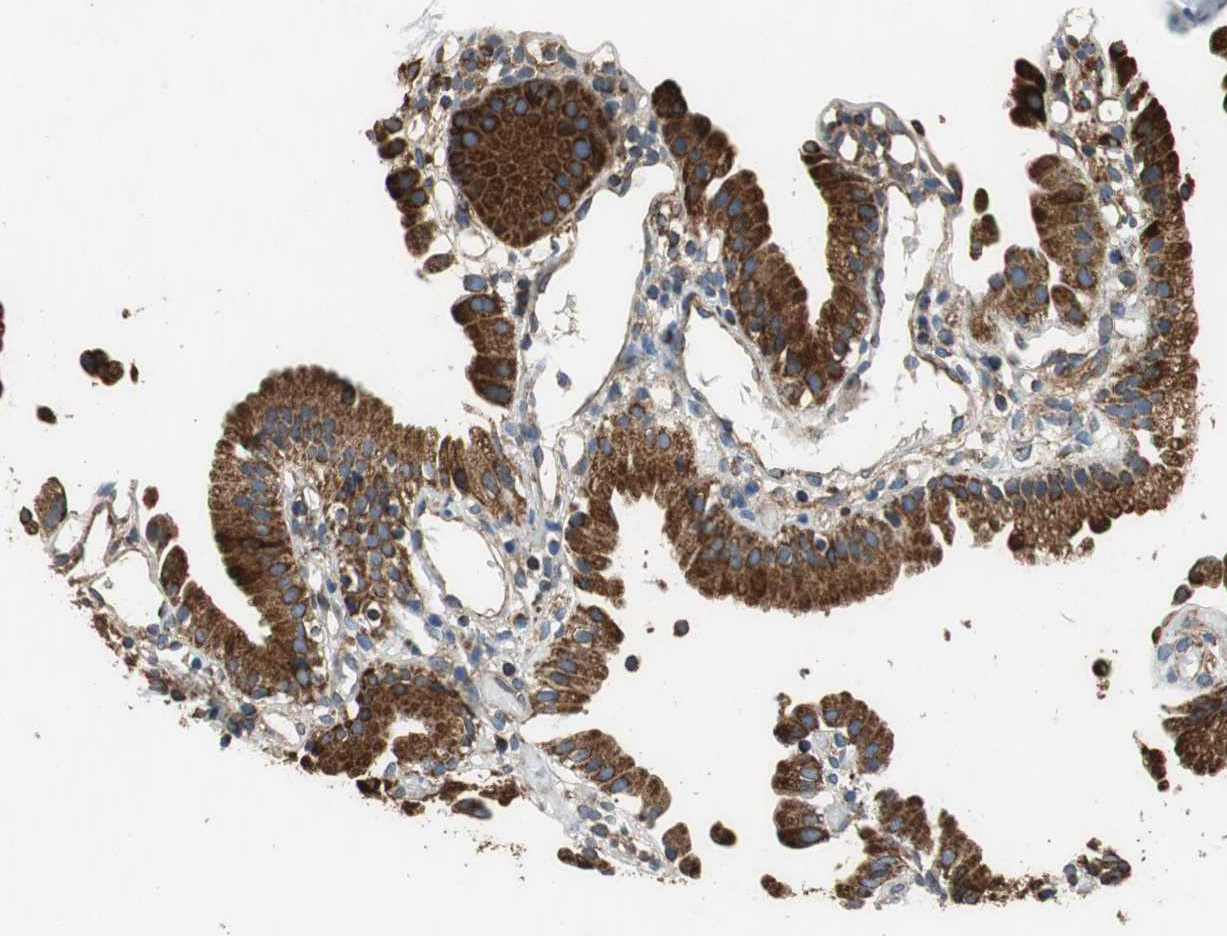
{"staining": {"intensity": "strong", "quantity": ">75%", "location": "cytoplasmic/membranous"}, "tissue": "gallbladder", "cell_type": "Glandular cells", "image_type": "normal", "snomed": [{"axis": "morphology", "description": "Normal tissue, NOS"}, {"axis": "topography", "description": "Gallbladder"}], "caption": "The immunohistochemical stain labels strong cytoplasmic/membranous staining in glandular cells of benign gallbladder.", "gene": "GSTK1", "patient": {"sex": "male", "age": 65}}